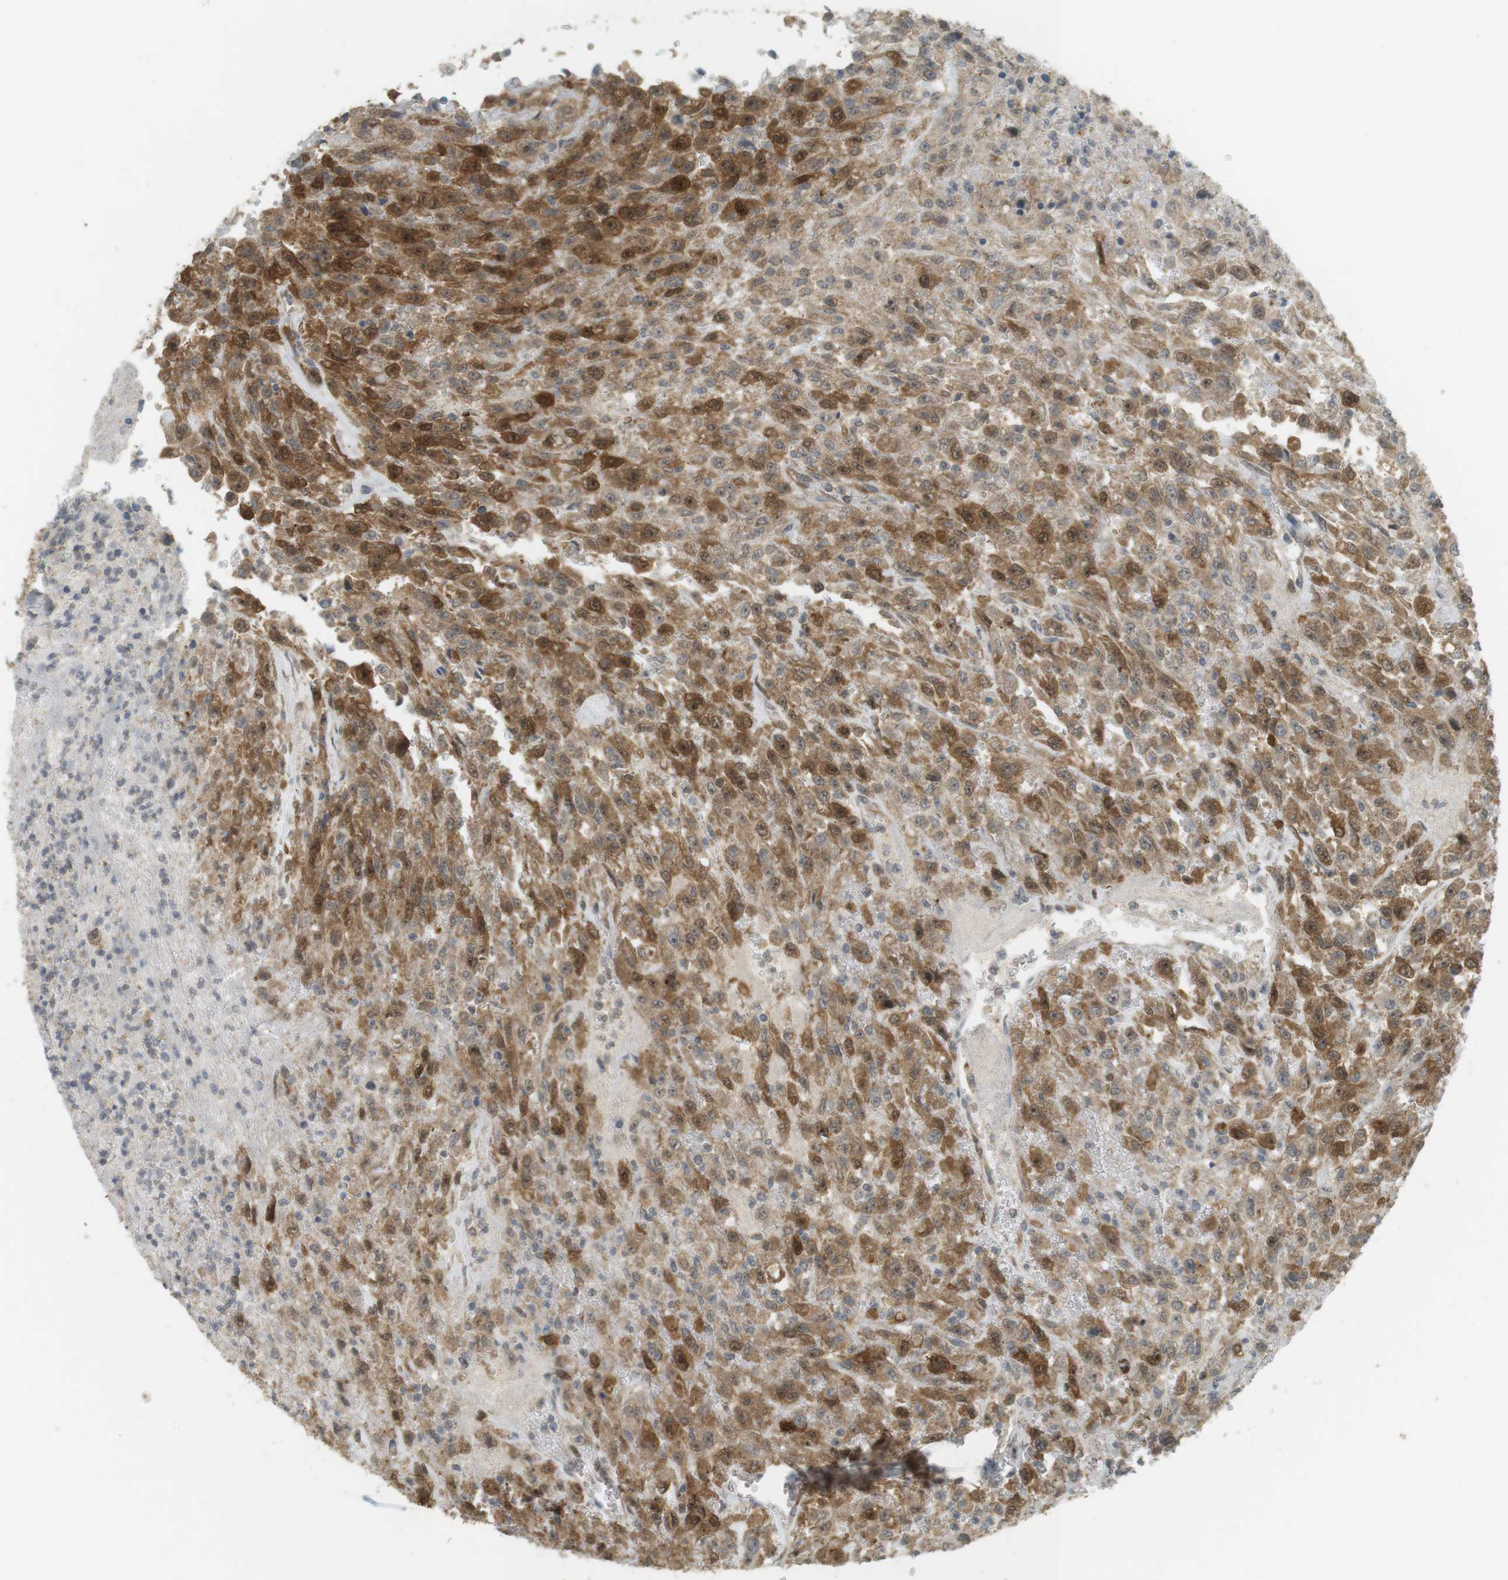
{"staining": {"intensity": "moderate", "quantity": ">75%", "location": "cytoplasmic/membranous"}, "tissue": "urothelial cancer", "cell_type": "Tumor cells", "image_type": "cancer", "snomed": [{"axis": "morphology", "description": "Urothelial carcinoma, High grade"}, {"axis": "topography", "description": "Urinary bladder"}], "caption": "DAB immunohistochemical staining of human urothelial cancer shows moderate cytoplasmic/membranous protein staining in approximately >75% of tumor cells.", "gene": "TTK", "patient": {"sex": "male", "age": 46}}